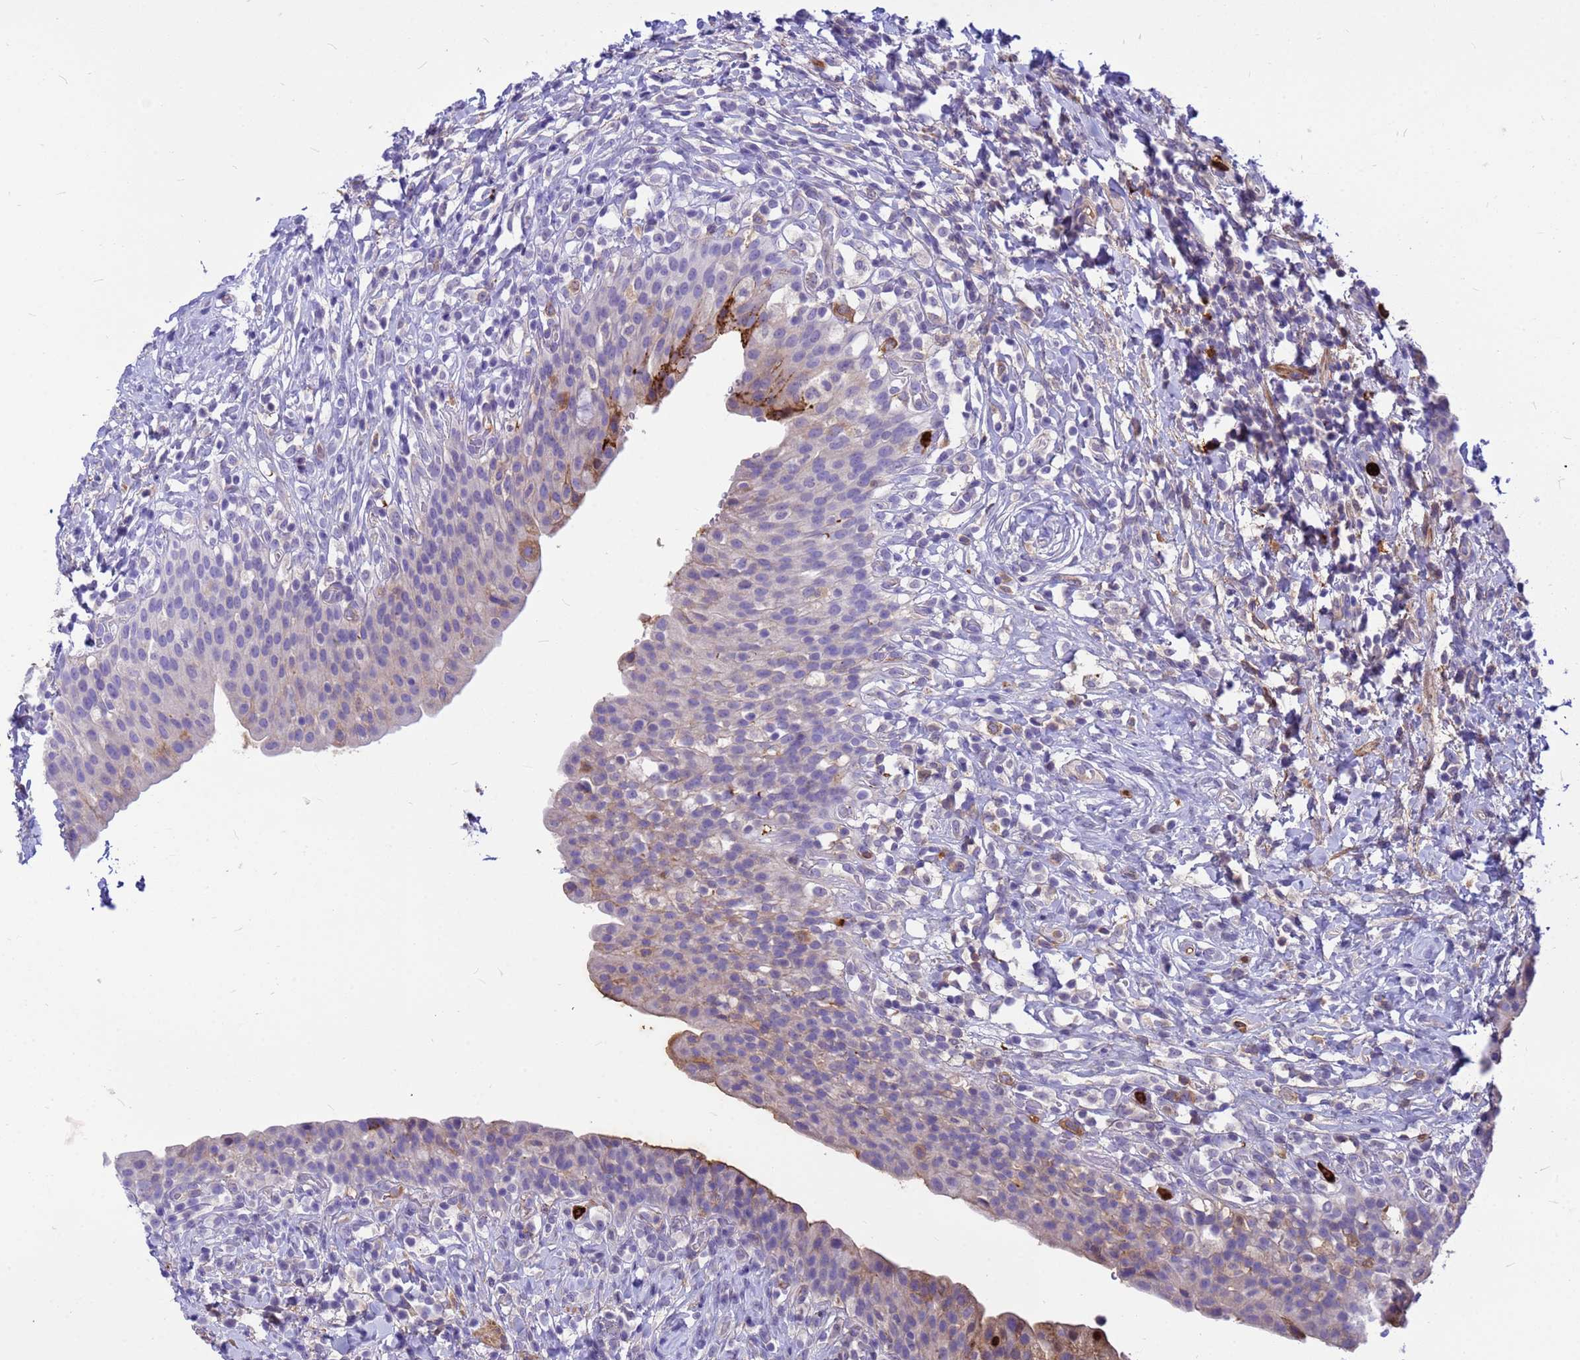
{"staining": {"intensity": "moderate", "quantity": "<25%", "location": "cytoplasmic/membranous"}, "tissue": "urinary bladder", "cell_type": "Urothelial cells", "image_type": "normal", "snomed": [{"axis": "morphology", "description": "Normal tissue, NOS"}, {"axis": "morphology", "description": "Inflammation, NOS"}, {"axis": "topography", "description": "Urinary bladder"}], "caption": "IHC of unremarkable urinary bladder shows low levels of moderate cytoplasmic/membranous positivity in about <25% of urothelial cells.", "gene": "ORM1", "patient": {"sex": "male", "age": 64}}